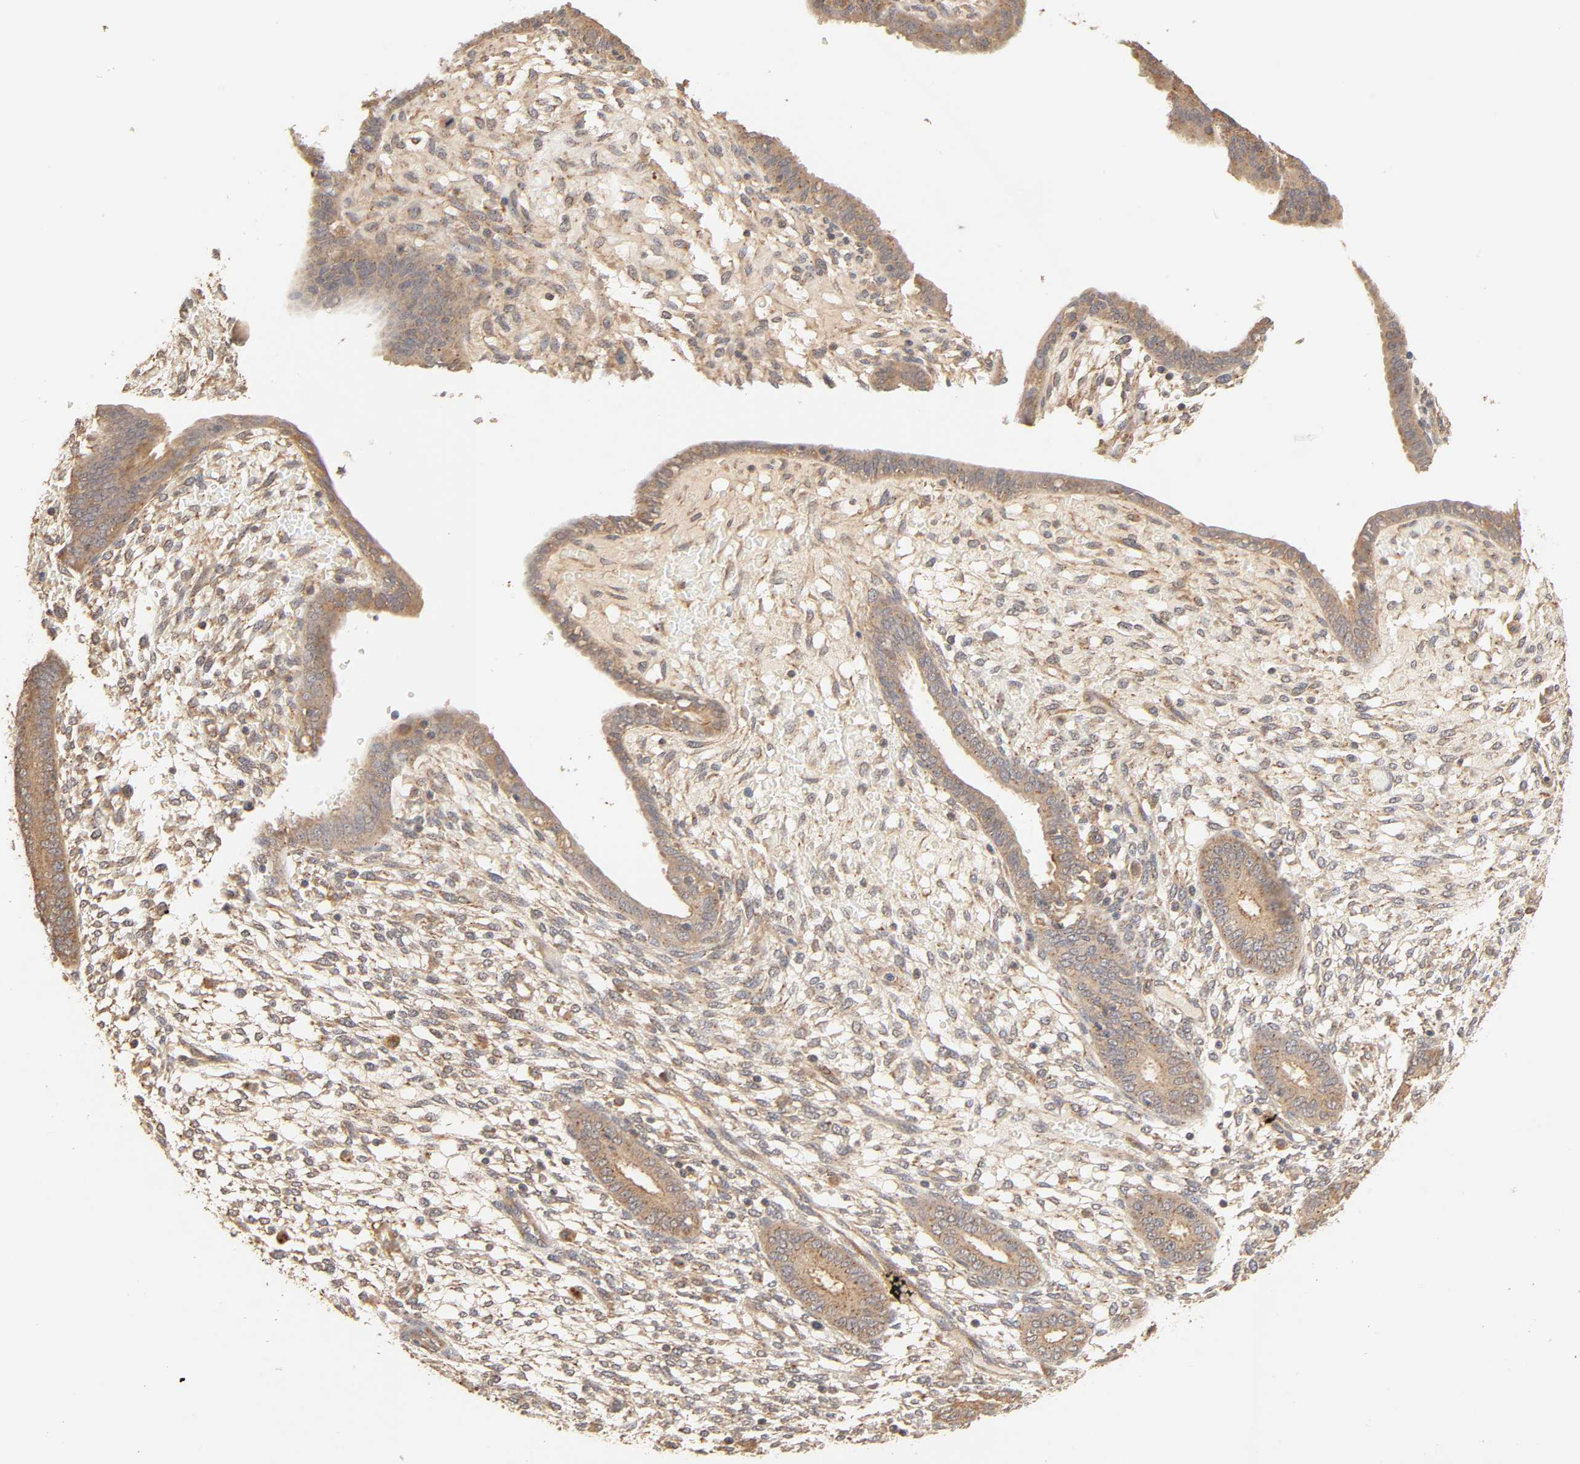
{"staining": {"intensity": "moderate", "quantity": ">75%", "location": "cytoplasmic/membranous"}, "tissue": "endometrium", "cell_type": "Cells in endometrial stroma", "image_type": "normal", "snomed": [{"axis": "morphology", "description": "Normal tissue, NOS"}, {"axis": "topography", "description": "Endometrium"}], "caption": "A high-resolution photomicrograph shows immunohistochemistry (IHC) staining of normal endometrium, which shows moderate cytoplasmic/membranous staining in approximately >75% of cells in endometrial stroma.", "gene": "EPS8", "patient": {"sex": "female", "age": 42}}